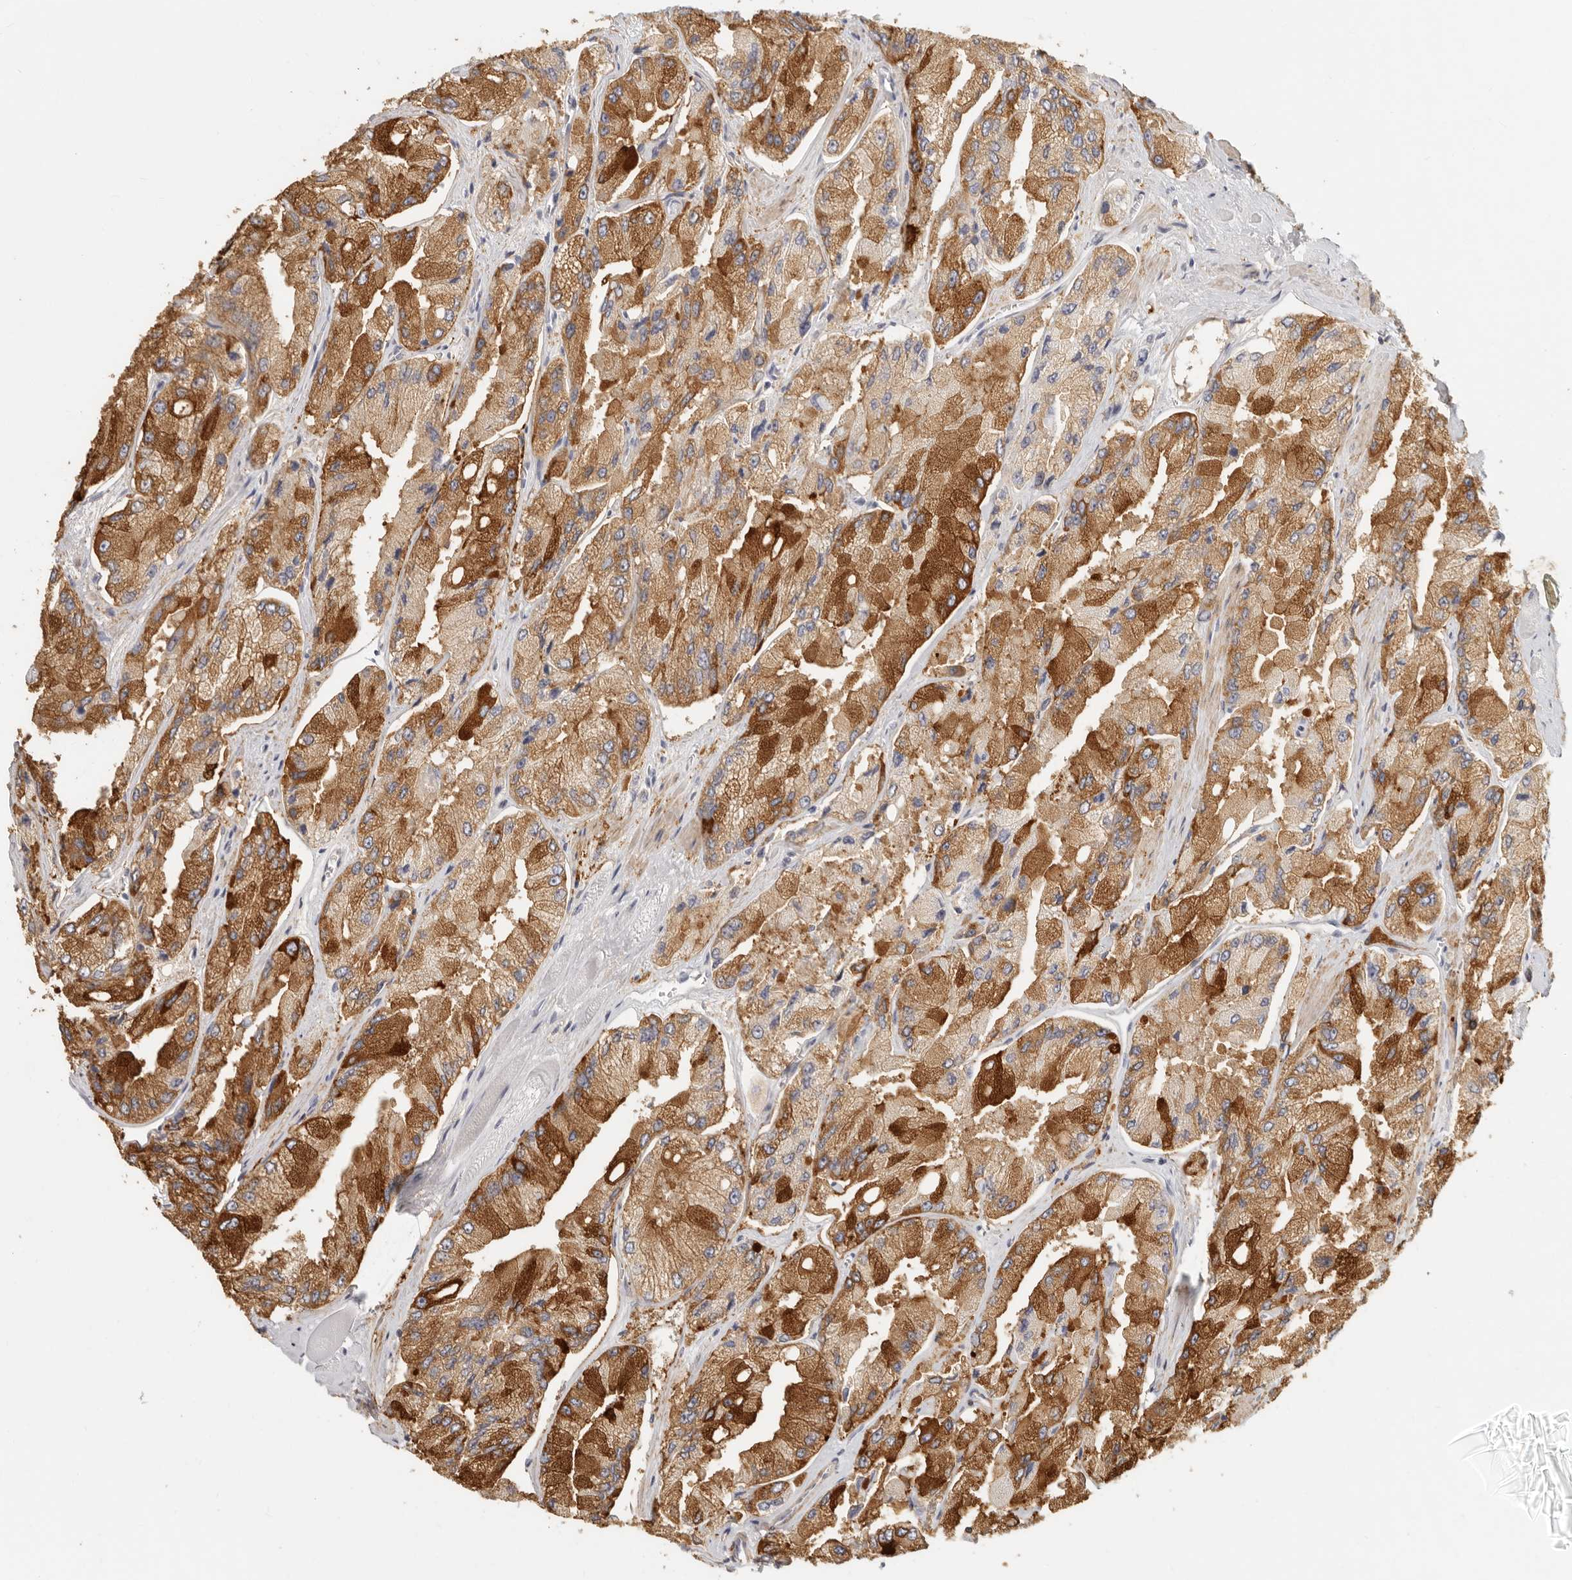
{"staining": {"intensity": "moderate", "quantity": ">75%", "location": "cytoplasmic/membranous"}, "tissue": "prostate cancer", "cell_type": "Tumor cells", "image_type": "cancer", "snomed": [{"axis": "morphology", "description": "Adenocarcinoma, High grade"}, {"axis": "topography", "description": "Prostate"}], "caption": "Protein analysis of prostate cancer (high-grade adenocarcinoma) tissue displays moderate cytoplasmic/membranous staining in about >75% of tumor cells.", "gene": "NIBAN1", "patient": {"sex": "male", "age": 58}}